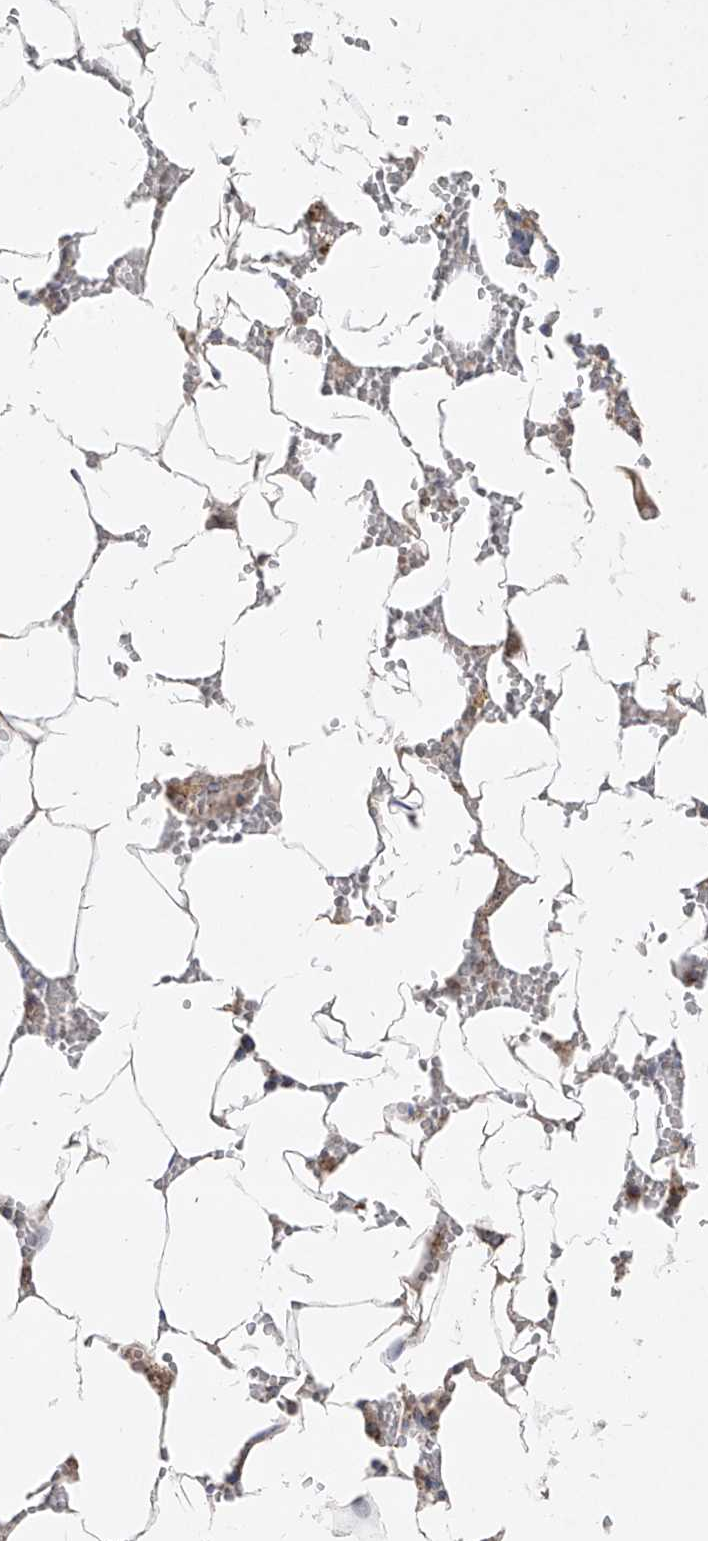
{"staining": {"intensity": "moderate", "quantity": "<25%", "location": "cytoplasmic/membranous"}, "tissue": "bone marrow", "cell_type": "Hematopoietic cells", "image_type": "normal", "snomed": [{"axis": "morphology", "description": "Normal tissue, NOS"}, {"axis": "topography", "description": "Bone marrow"}], "caption": "Hematopoietic cells display low levels of moderate cytoplasmic/membranous staining in approximately <25% of cells in unremarkable bone marrow.", "gene": "ABCD3", "patient": {"sex": "male", "age": 70}}